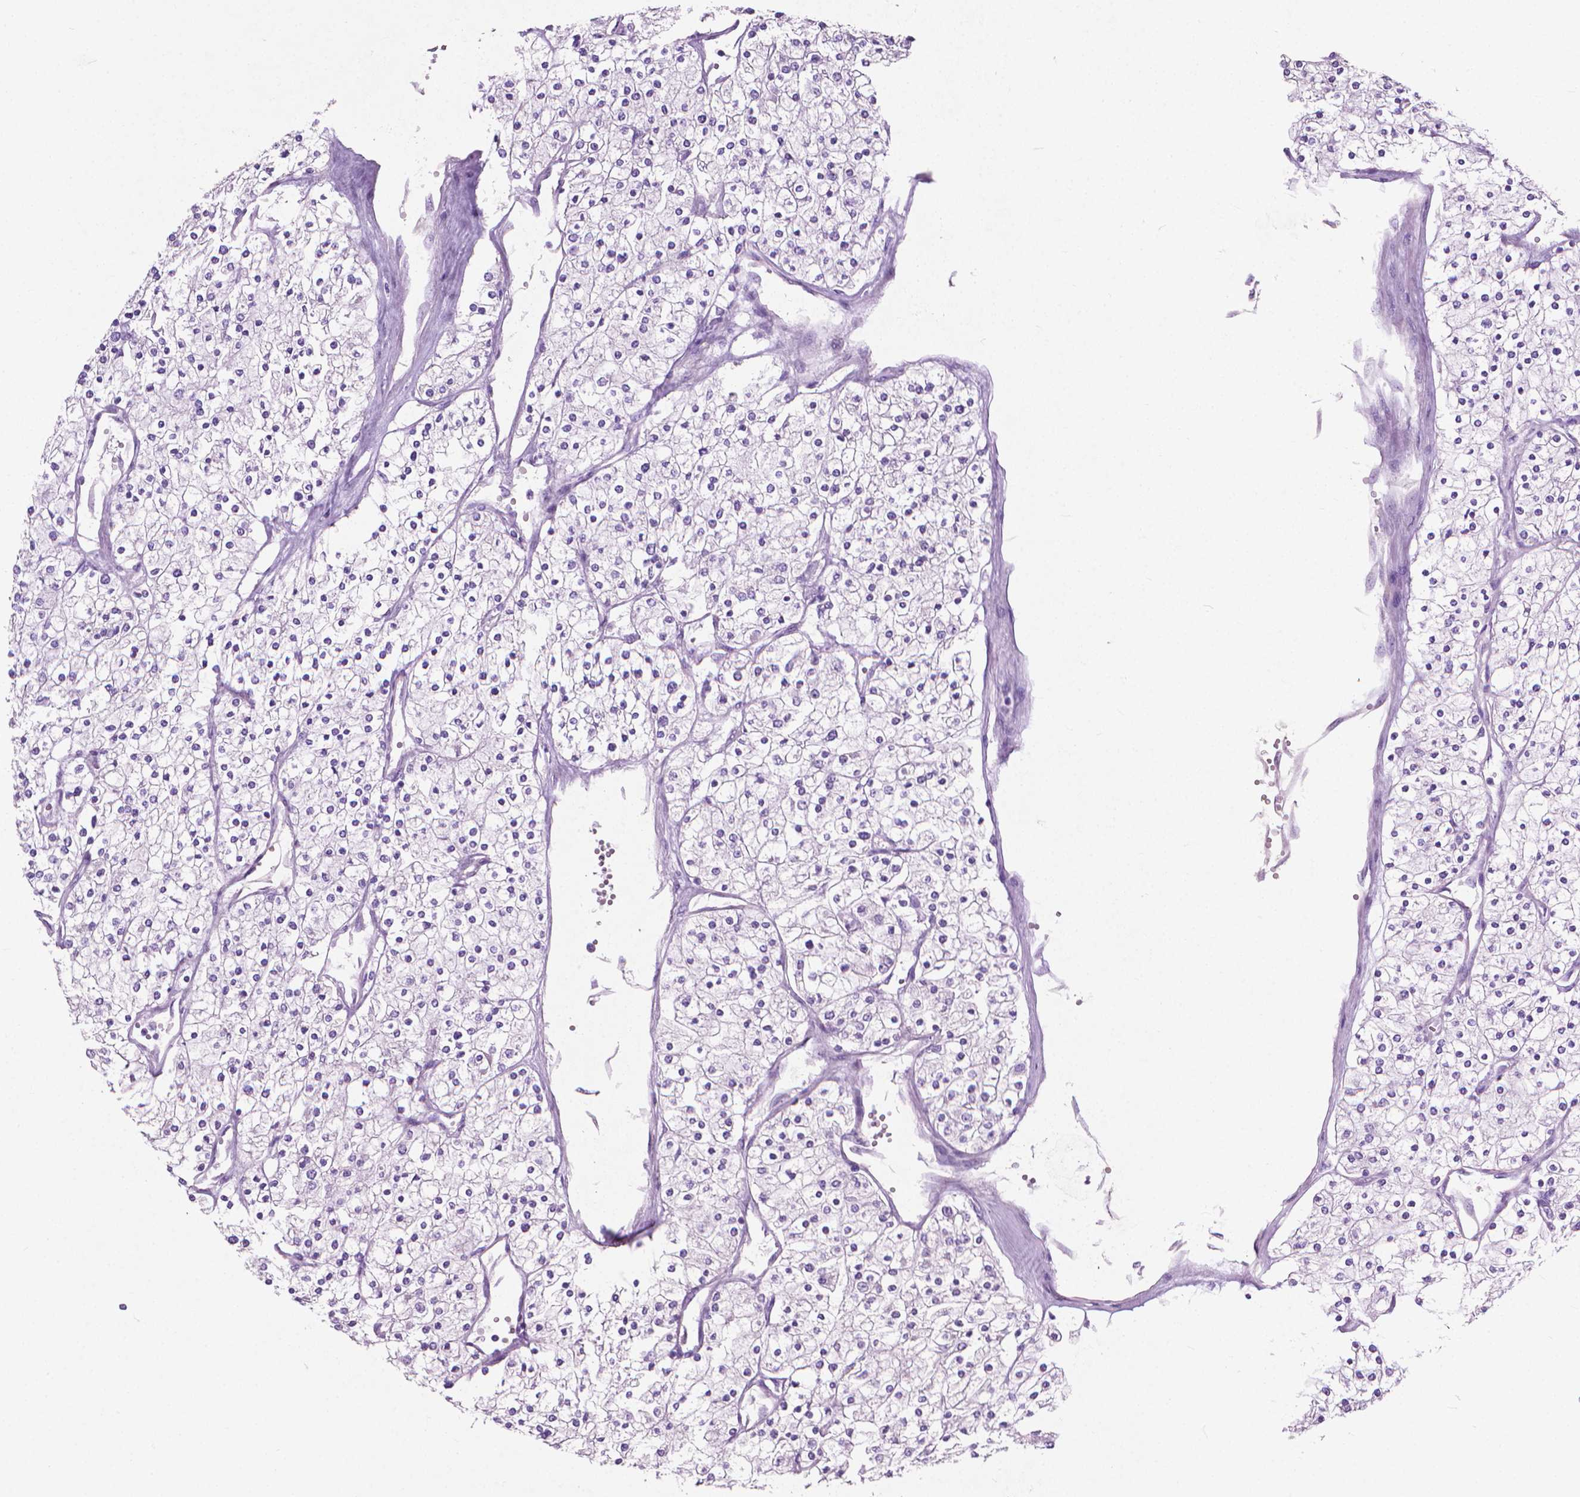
{"staining": {"intensity": "negative", "quantity": "none", "location": "none"}, "tissue": "renal cancer", "cell_type": "Tumor cells", "image_type": "cancer", "snomed": [{"axis": "morphology", "description": "Adenocarcinoma, NOS"}, {"axis": "topography", "description": "Kidney"}], "caption": "Human renal adenocarcinoma stained for a protein using immunohistochemistry (IHC) reveals no expression in tumor cells.", "gene": "KRT73", "patient": {"sex": "male", "age": 80}}